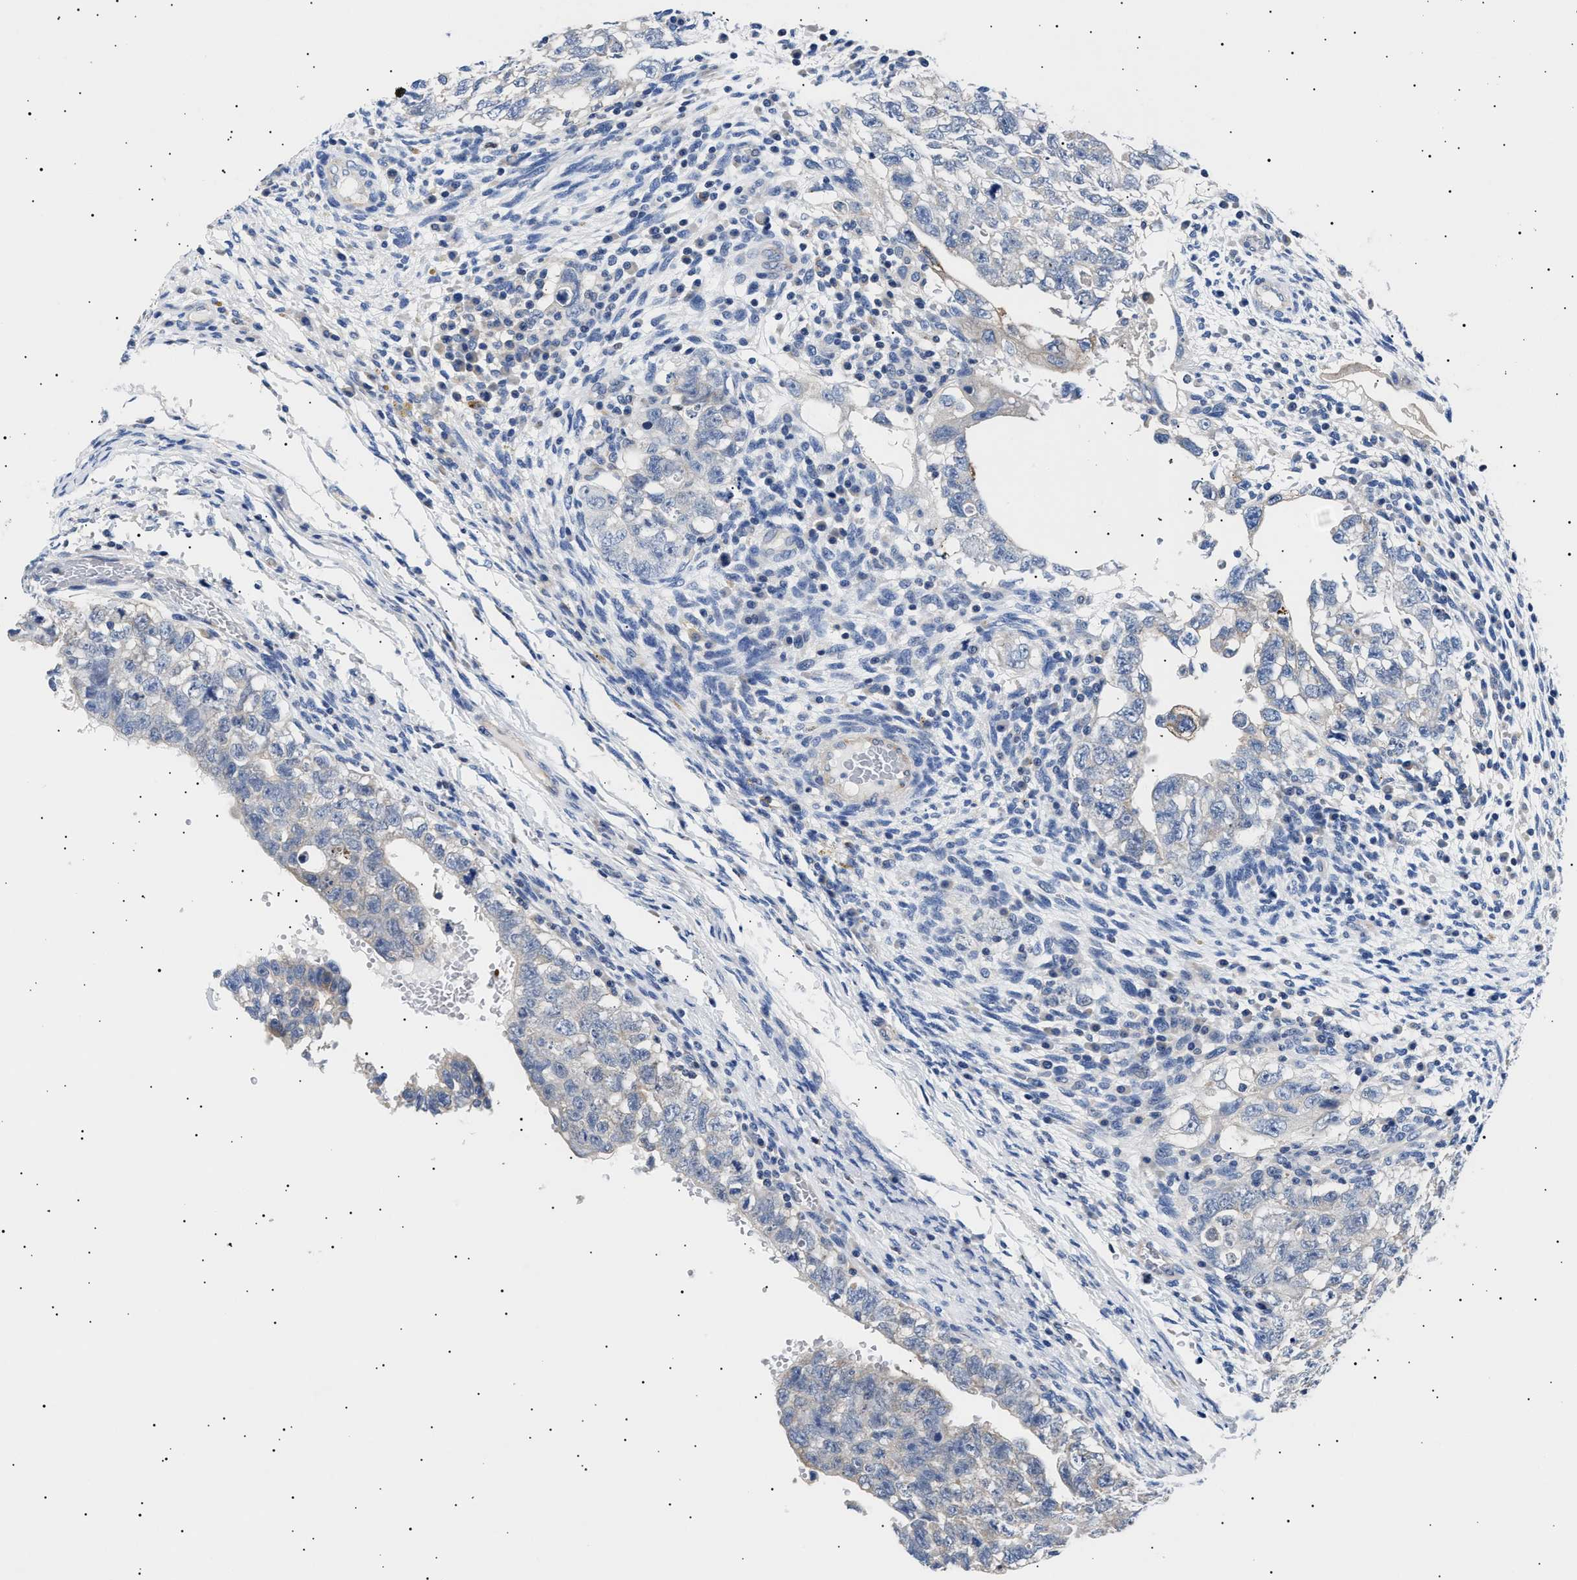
{"staining": {"intensity": "negative", "quantity": "none", "location": "none"}, "tissue": "testis cancer", "cell_type": "Tumor cells", "image_type": "cancer", "snomed": [{"axis": "morphology", "description": "Seminoma, NOS"}, {"axis": "morphology", "description": "Carcinoma, Embryonal, NOS"}, {"axis": "topography", "description": "Testis"}], "caption": "The IHC photomicrograph has no significant expression in tumor cells of testis cancer tissue.", "gene": "HEMGN", "patient": {"sex": "male", "age": 38}}